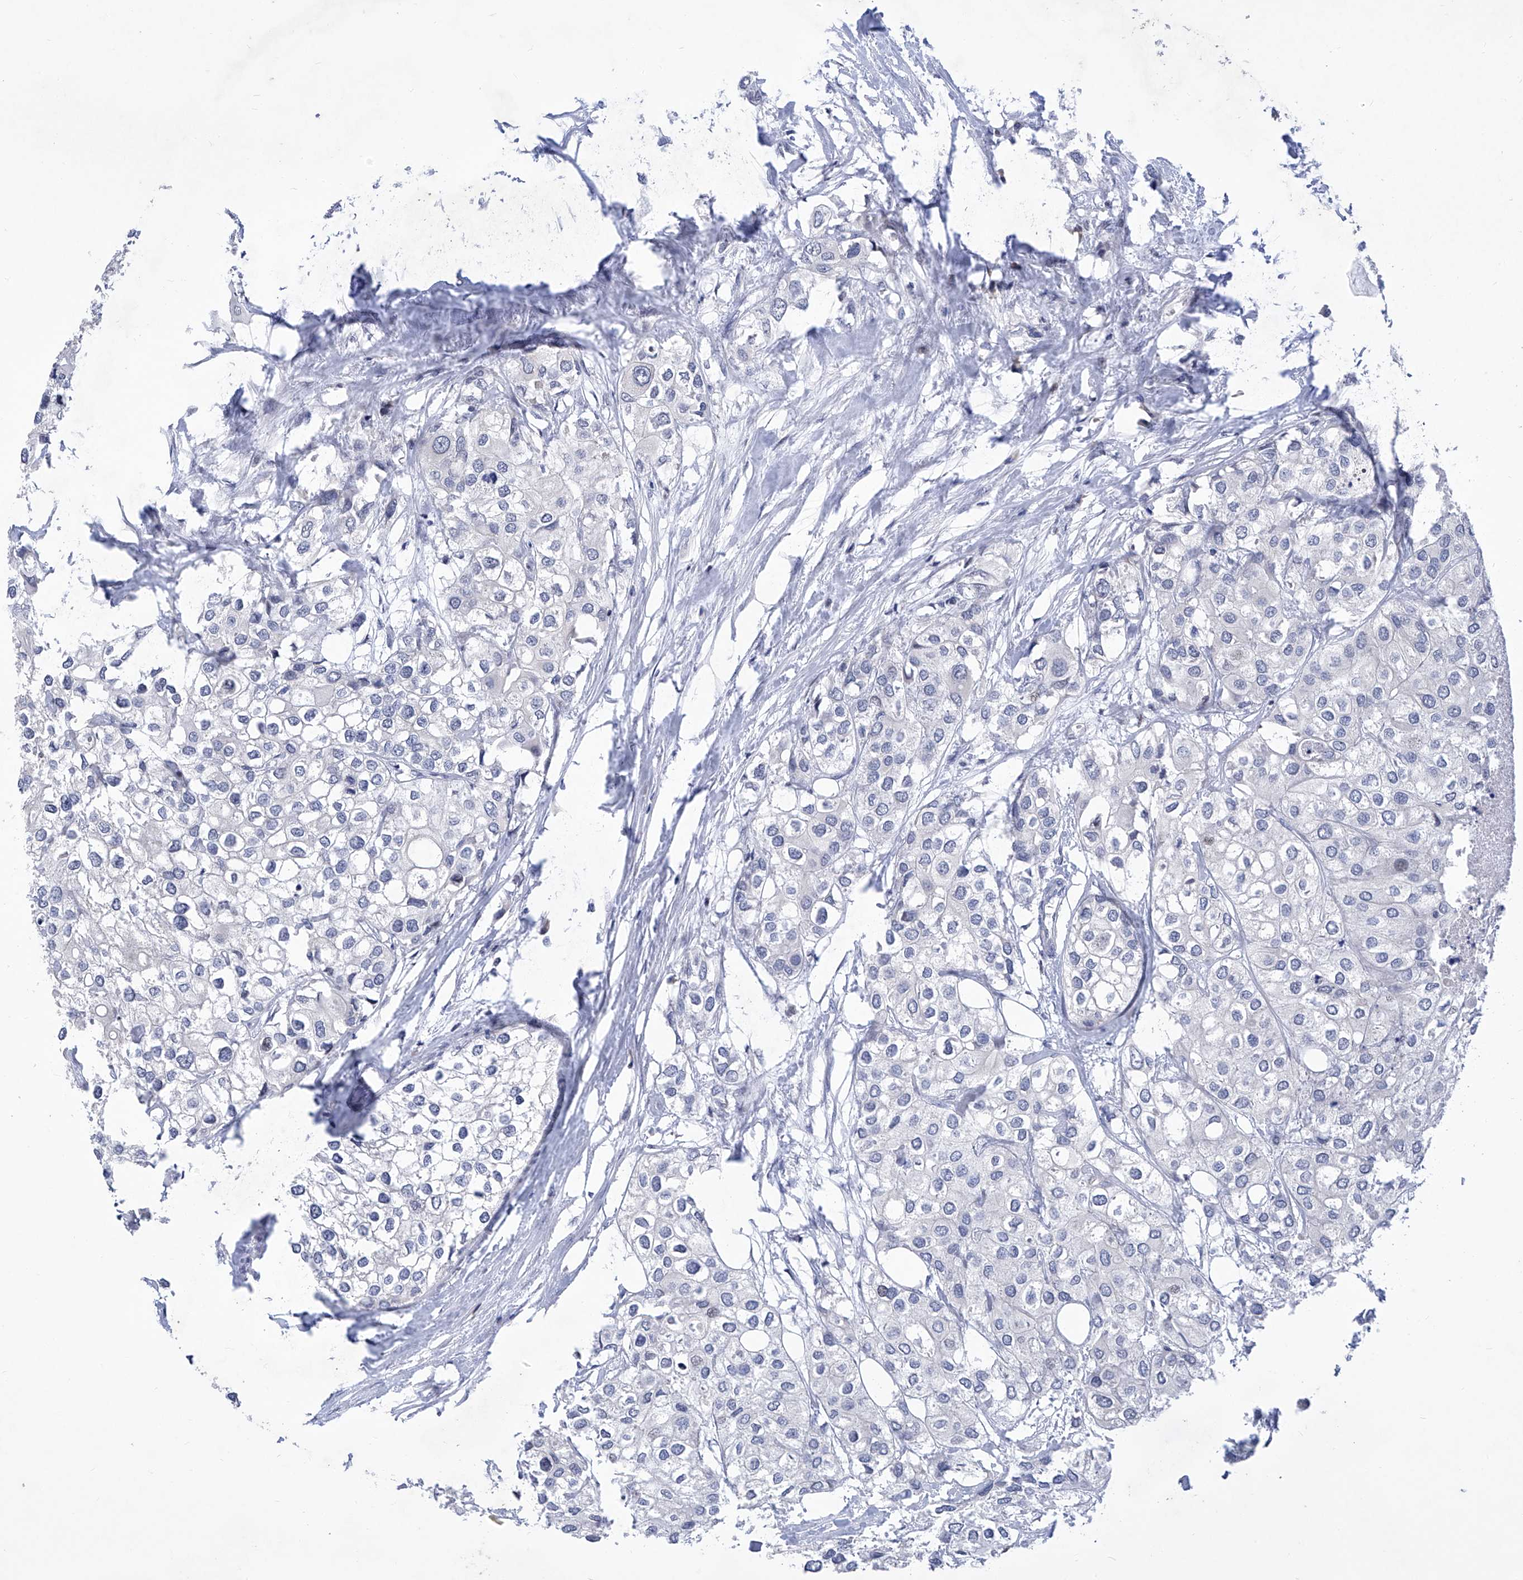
{"staining": {"intensity": "negative", "quantity": "none", "location": "none"}, "tissue": "urothelial cancer", "cell_type": "Tumor cells", "image_type": "cancer", "snomed": [{"axis": "morphology", "description": "Urothelial carcinoma, High grade"}, {"axis": "topography", "description": "Urinary bladder"}], "caption": "A high-resolution micrograph shows immunohistochemistry staining of urothelial cancer, which displays no significant expression in tumor cells.", "gene": "NUFIP1", "patient": {"sex": "male", "age": 64}}